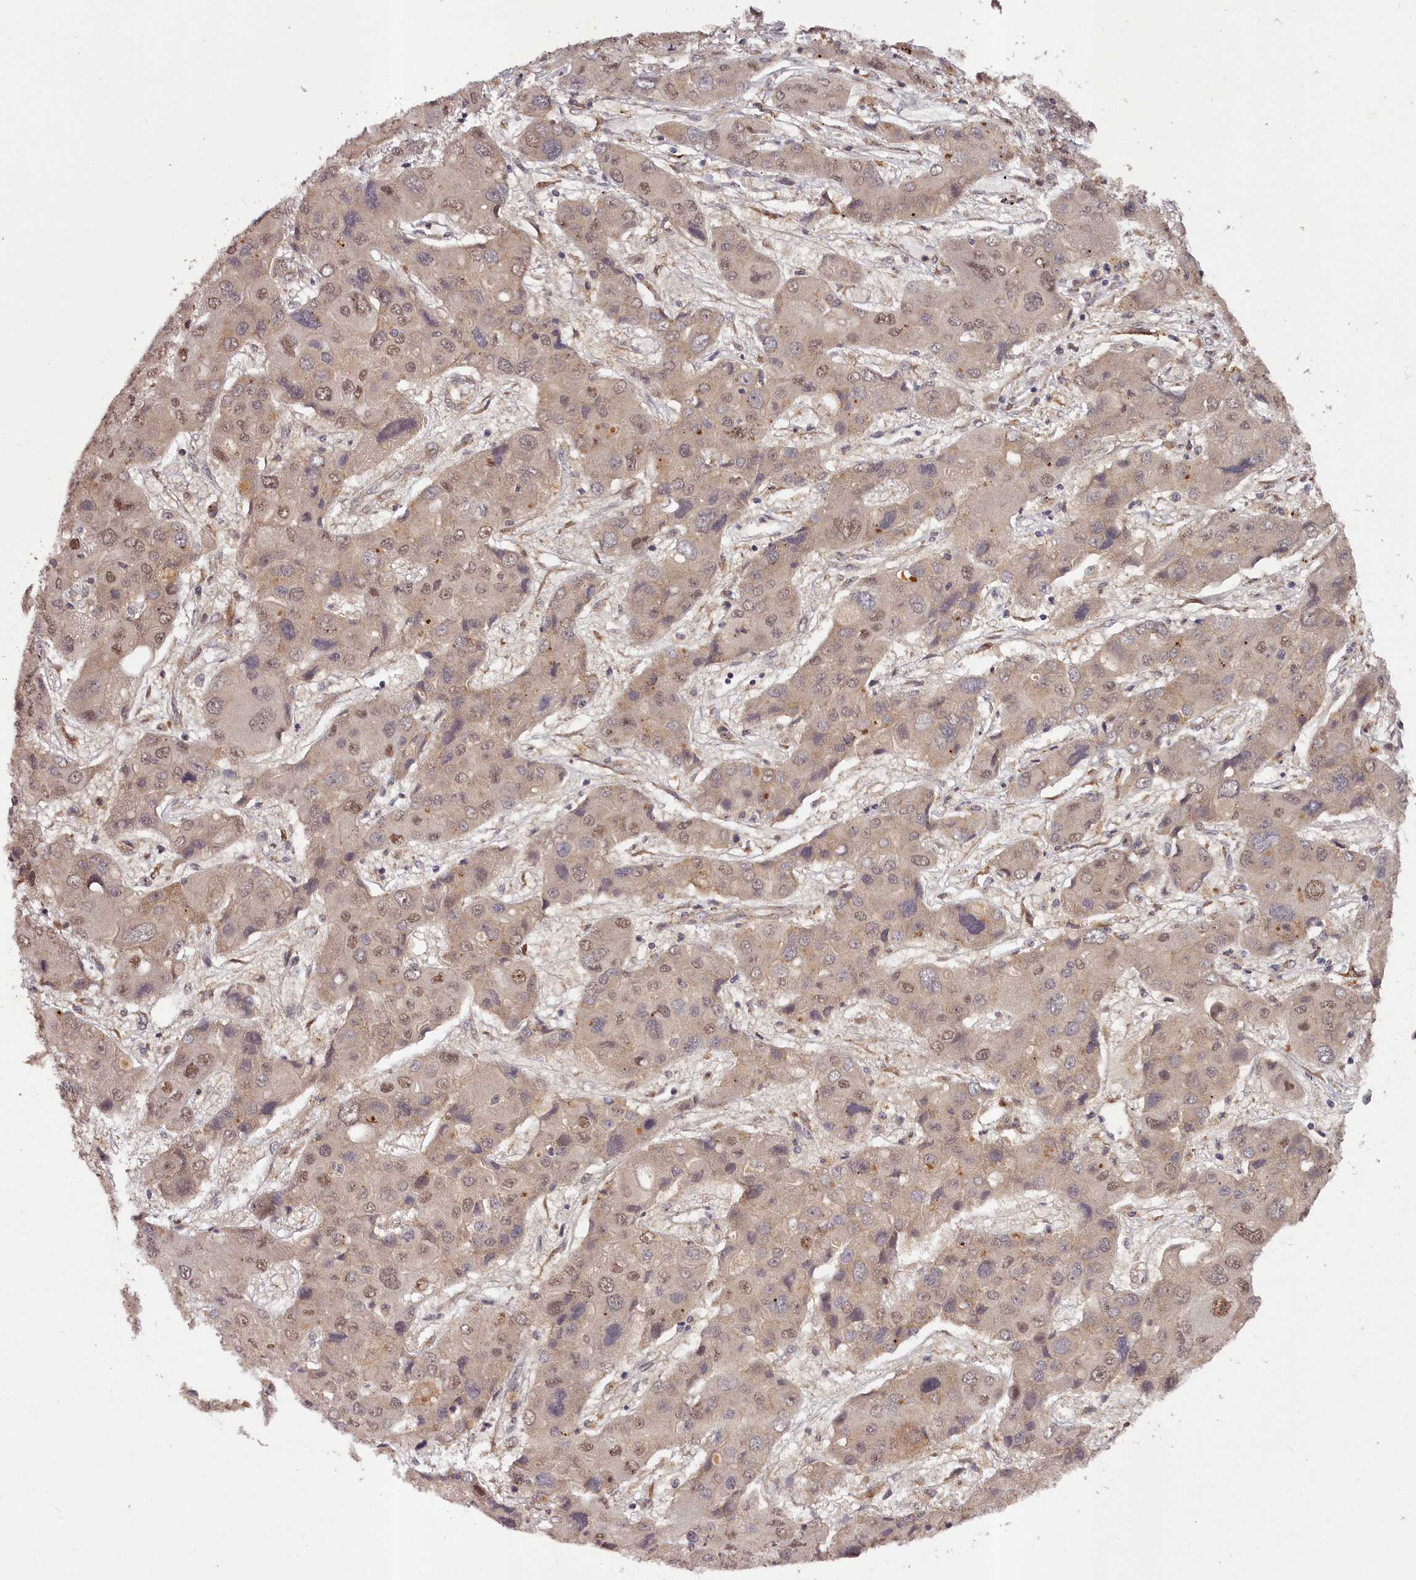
{"staining": {"intensity": "moderate", "quantity": "<25%", "location": "nuclear"}, "tissue": "liver cancer", "cell_type": "Tumor cells", "image_type": "cancer", "snomed": [{"axis": "morphology", "description": "Cholangiocarcinoma"}, {"axis": "topography", "description": "Liver"}], "caption": "DAB immunohistochemical staining of human liver cancer (cholangiocarcinoma) exhibits moderate nuclear protein staining in approximately <25% of tumor cells. Using DAB (brown) and hematoxylin (blue) stains, captured at high magnification using brightfield microscopy.", "gene": "MAML3", "patient": {"sex": "male", "age": 67}}